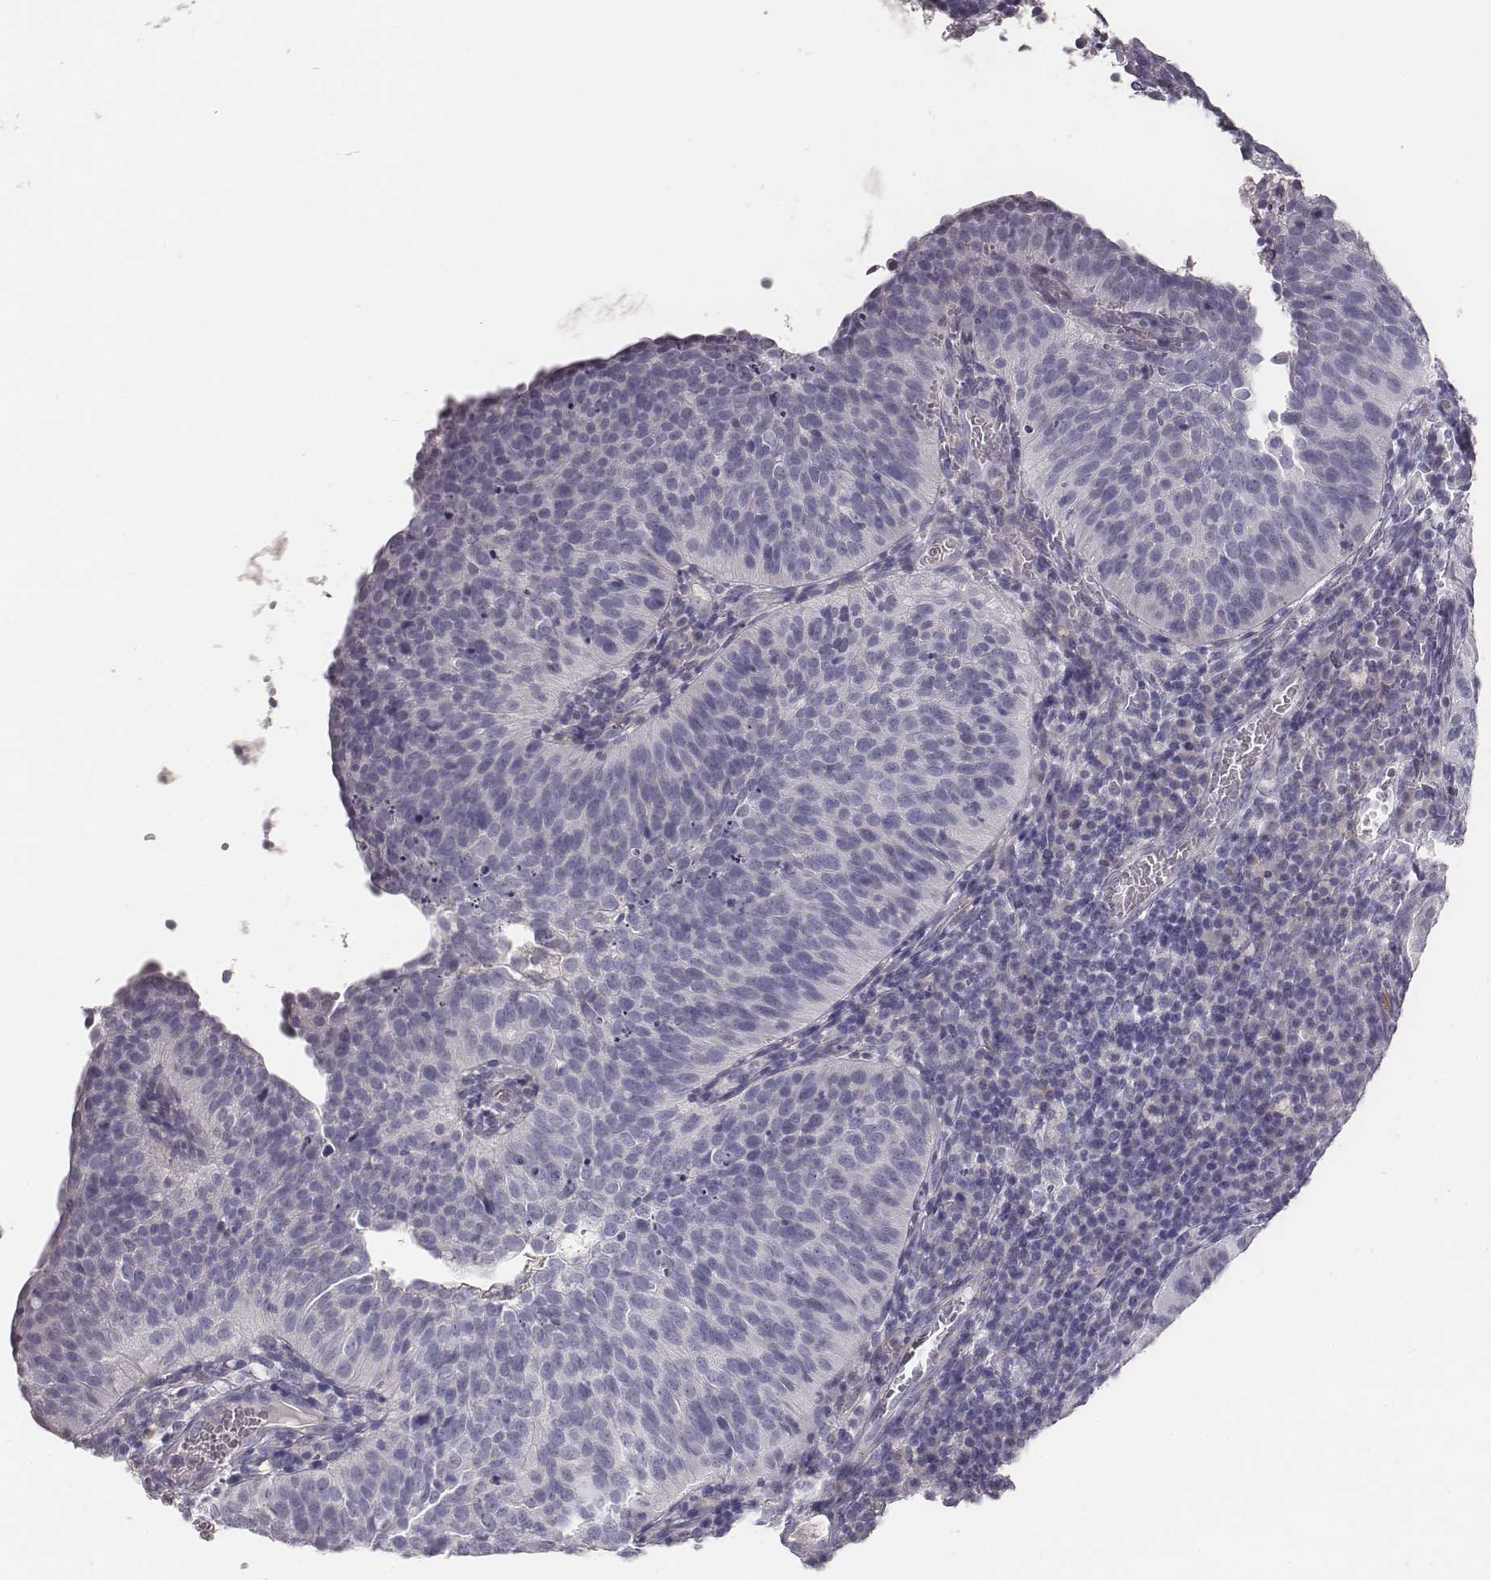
{"staining": {"intensity": "negative", "quantity": "none", "location": "none"}, "tissue": "cervical cancer", "cell_type": "Tumor cells", "image_type": "cancer", "snomed": [{"axis": "morphology", "description": "Squamous cell carcinoma, NOS"}, {"axis": "topography", "description": "Cervix"}], "caption": "Micrograph shows no protein staining in tumor cells of cervical squamous cell carcinoma tissue.", "gene": "MYH6", "patient": {"sex": "female", "age": 39}}